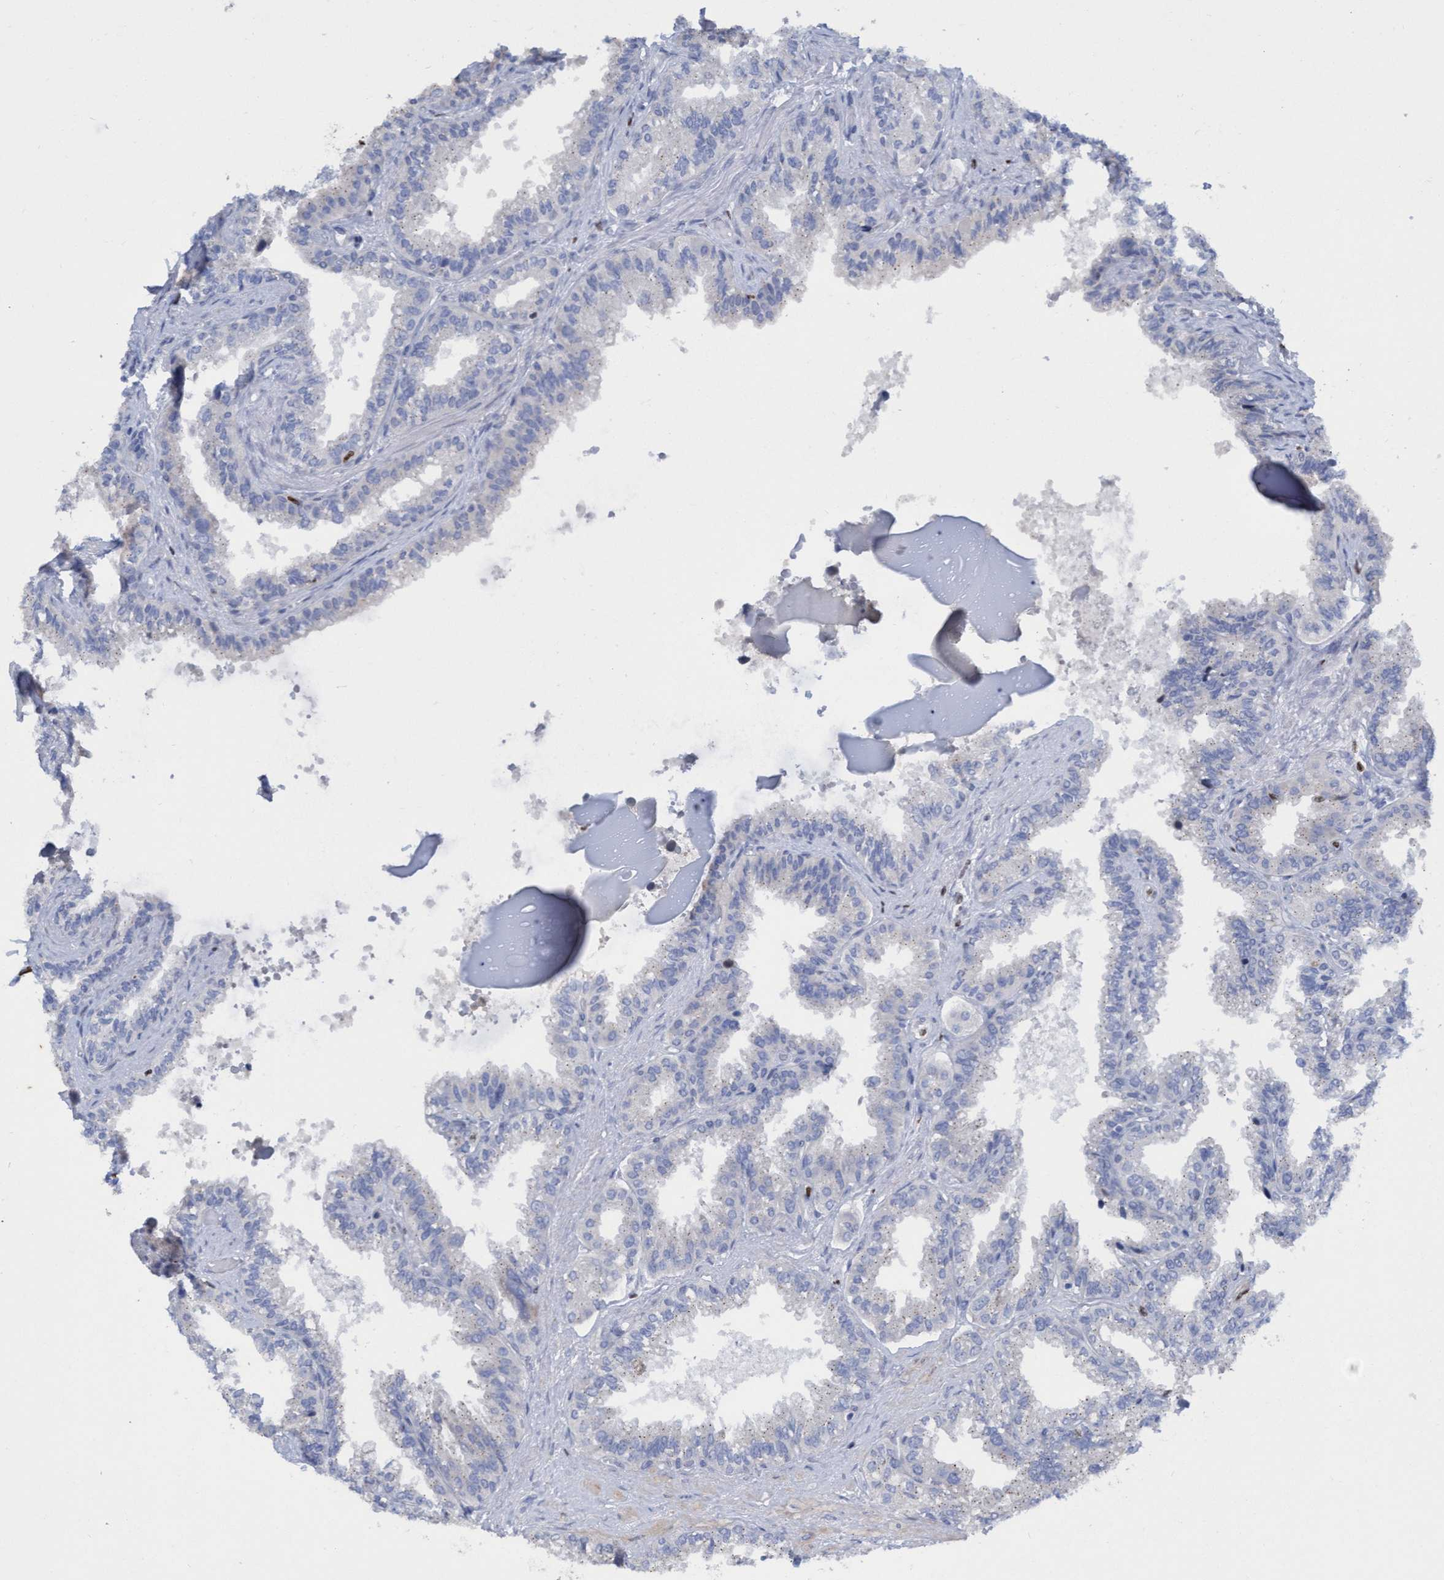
{"staining": {"intensity": "negative", "quantity": "none", "location": "none"}, "tissue": "seminal vesicle", "cell_type": "Glandular cells", "image_type": "normal", "snomed": [{"axis": "morphology", "description": "Normal tissue, NOS"}, {"axis": "topography", "description": "Seminal veicle"}], "caption": "Immunohistochemical staining of normal human seminal vesicle displays no significant staining in glandular cells. (DAB (3,3'-diaminobenzidine) IHC with hematoxylin counter stain).", "gene": "CBX2", "patient": {"sex": "male", "age": 46}}